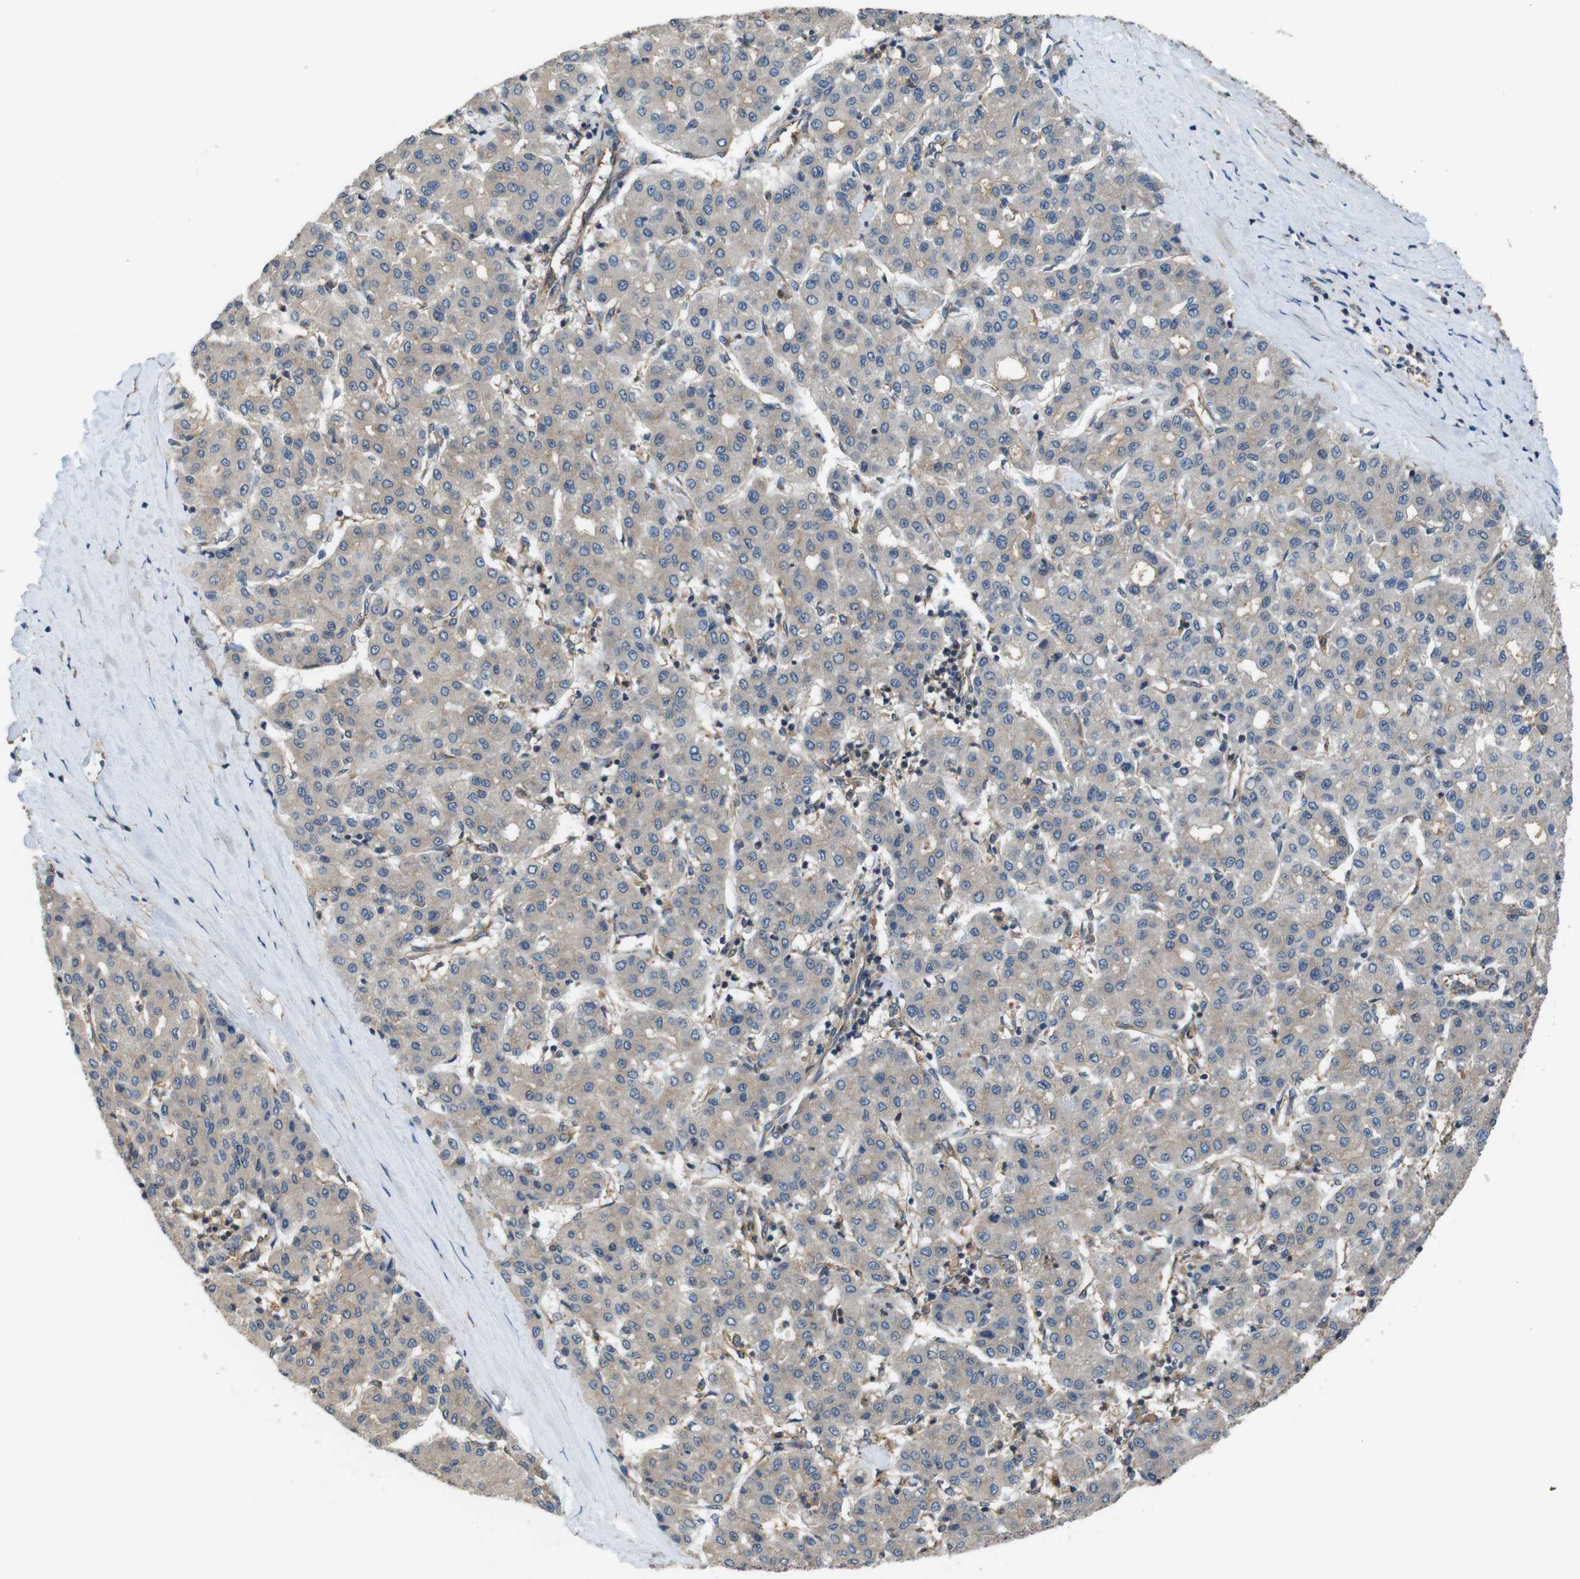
{"staining": {"intensity": "weak", "quantity": "<25%", "location": "cytoplasmic/membranous"}, "tissue": "liver cancer", "cell_type": "Tumor cells", "image_type": "cancer", "snomed": [{"axis": "morphology", "description": "Carcinoma, Hepatocellular, NOS"}, {"axis": "topography", "description": "Liver"}], "caption": "High power microscopy histopathology image of an IHC photomicrograph of hepatocellular carcinoma (liver), revealing no significant staining in tumor cells.", "gene": "DCTN1", "patient": {"sex": "male", "age": 65}}